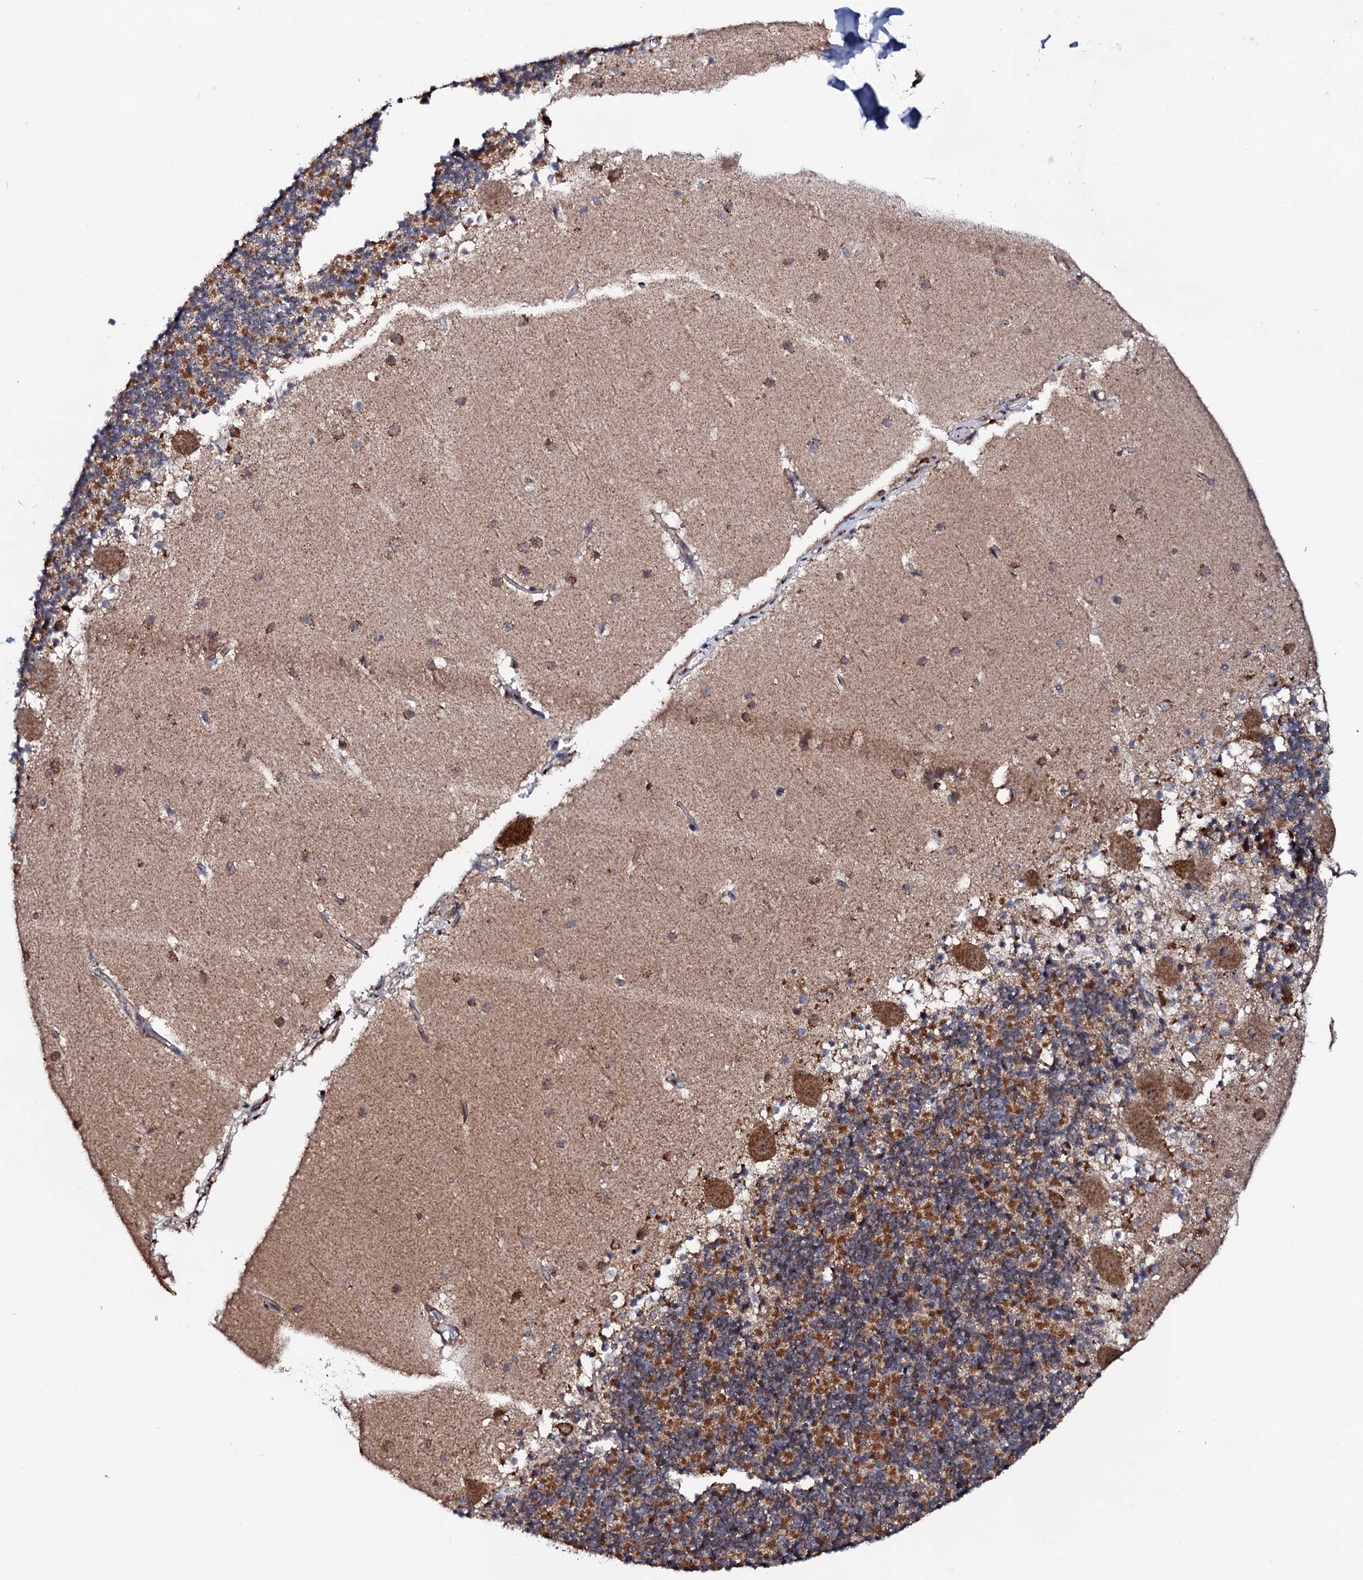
{"staining": {"intensity": "moderate", "quantity": ">75%", "location": "cytoplasmic/membranous"}, "tissue": "cerebellum", "cell_type": "Cells in granular layer", "image_type": "normal", "snomed": [{"axis": "morphology", "description": "Normal tissue, NOS"}, {"axis": "topography", "description": "Cerebellum"}], "caption": "A micrograph of human cerebellum stained for a protein exhibits moderate cytoplasmic/membranous brown staining in cells in granular layer. Nuclei are stained in blue.", "gene": "MTIF3", "patient": {"sex": "male", "age": 54}}